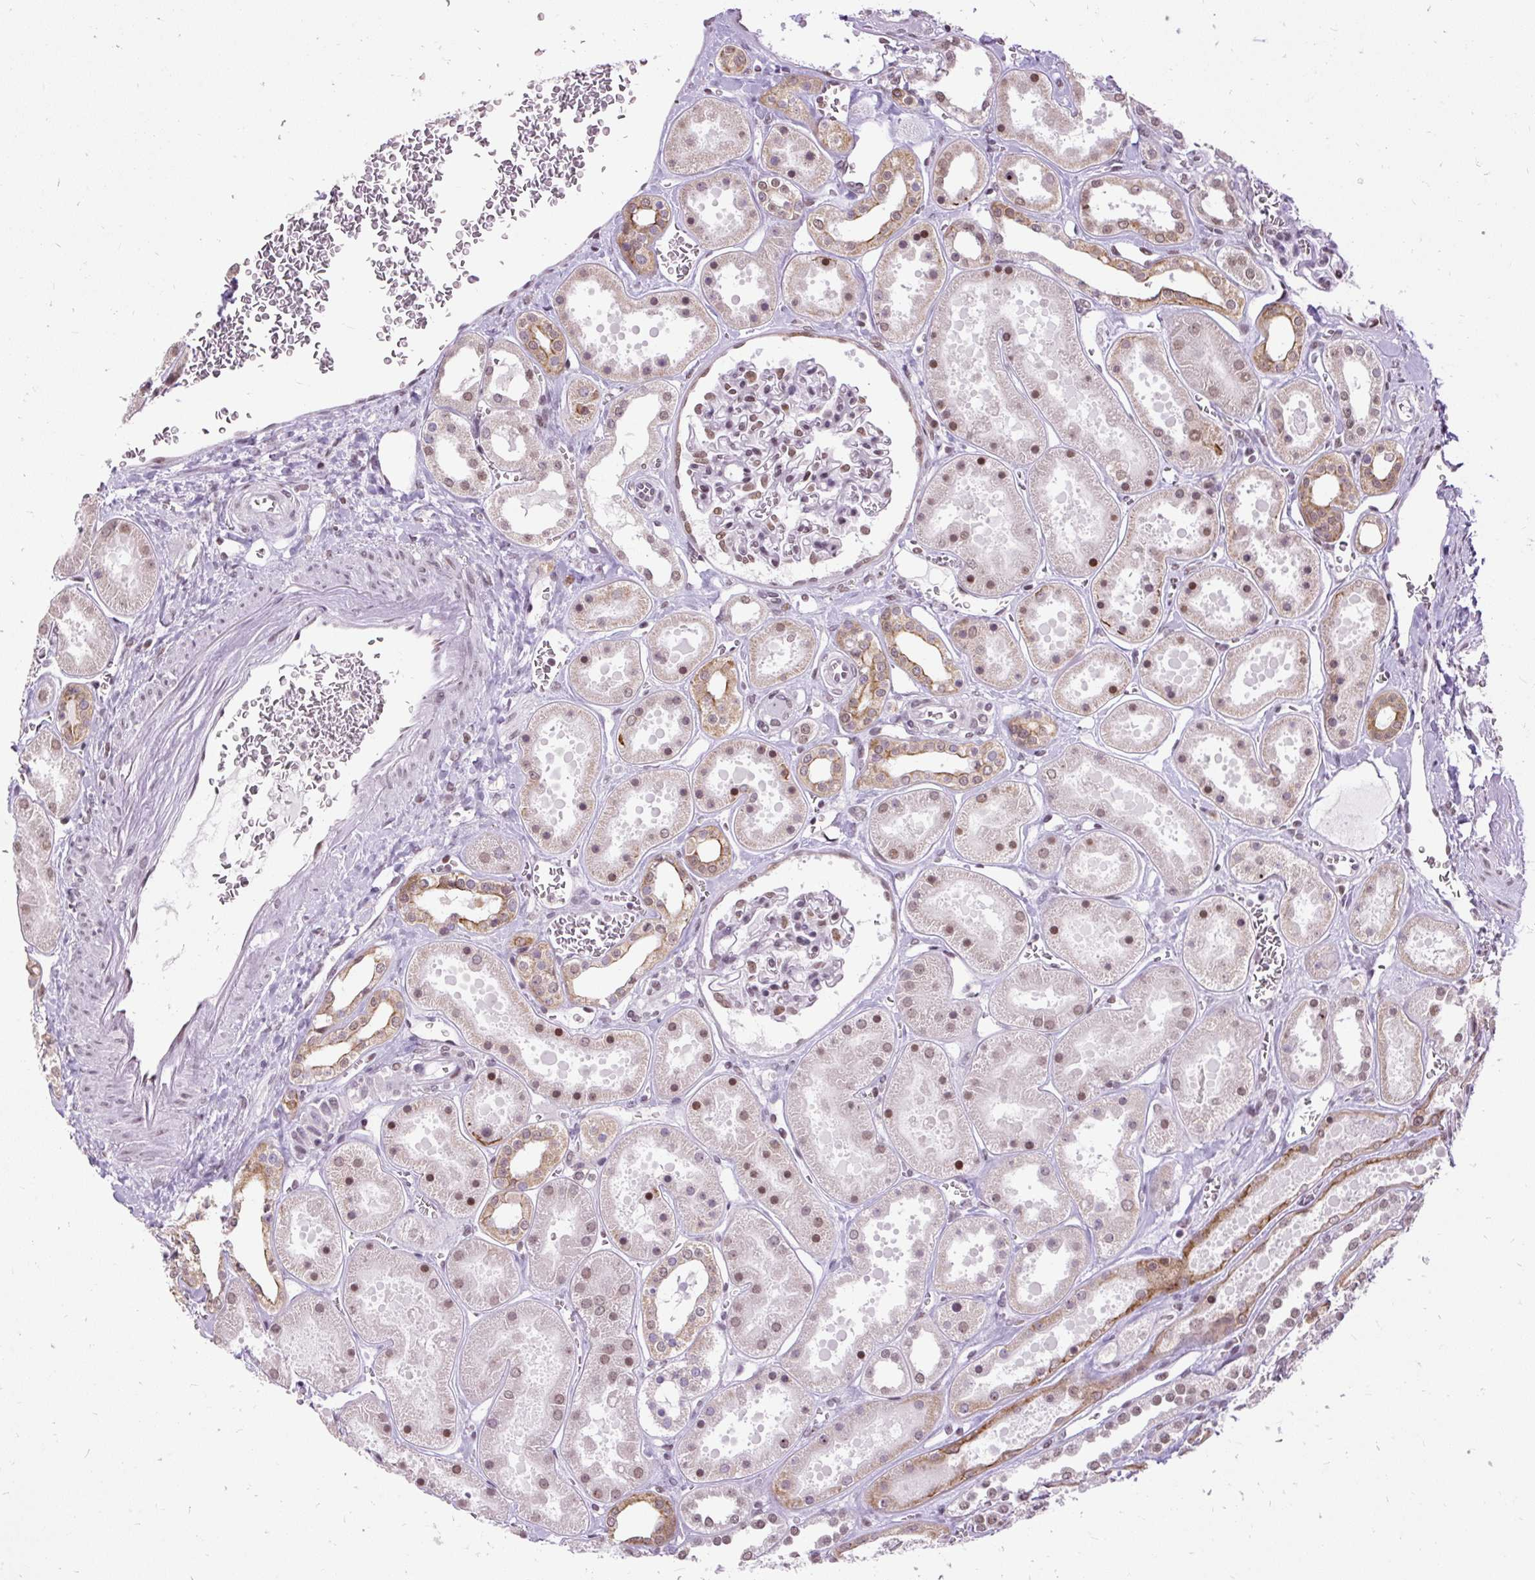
{"staining": {"intensity": "moderate", "quantity": ">75%", "location": "nuclear"}, "tissue": "kidney", "cell_type": "Cells in glomeruli", "image_type": "normal", "snomed": [{"axis": "morphology", "description": "Normal tissue, NOS"}, {"axis": "topography", "description": "Kidney"}], "caption": "Brown immunohistochemical staining in unremarkable human kidney displays moderate nuclear staining in about >75% of cells in glomeruli.", "gene": "ZNF672", "patient": {"sex": "female", "age": 41}}